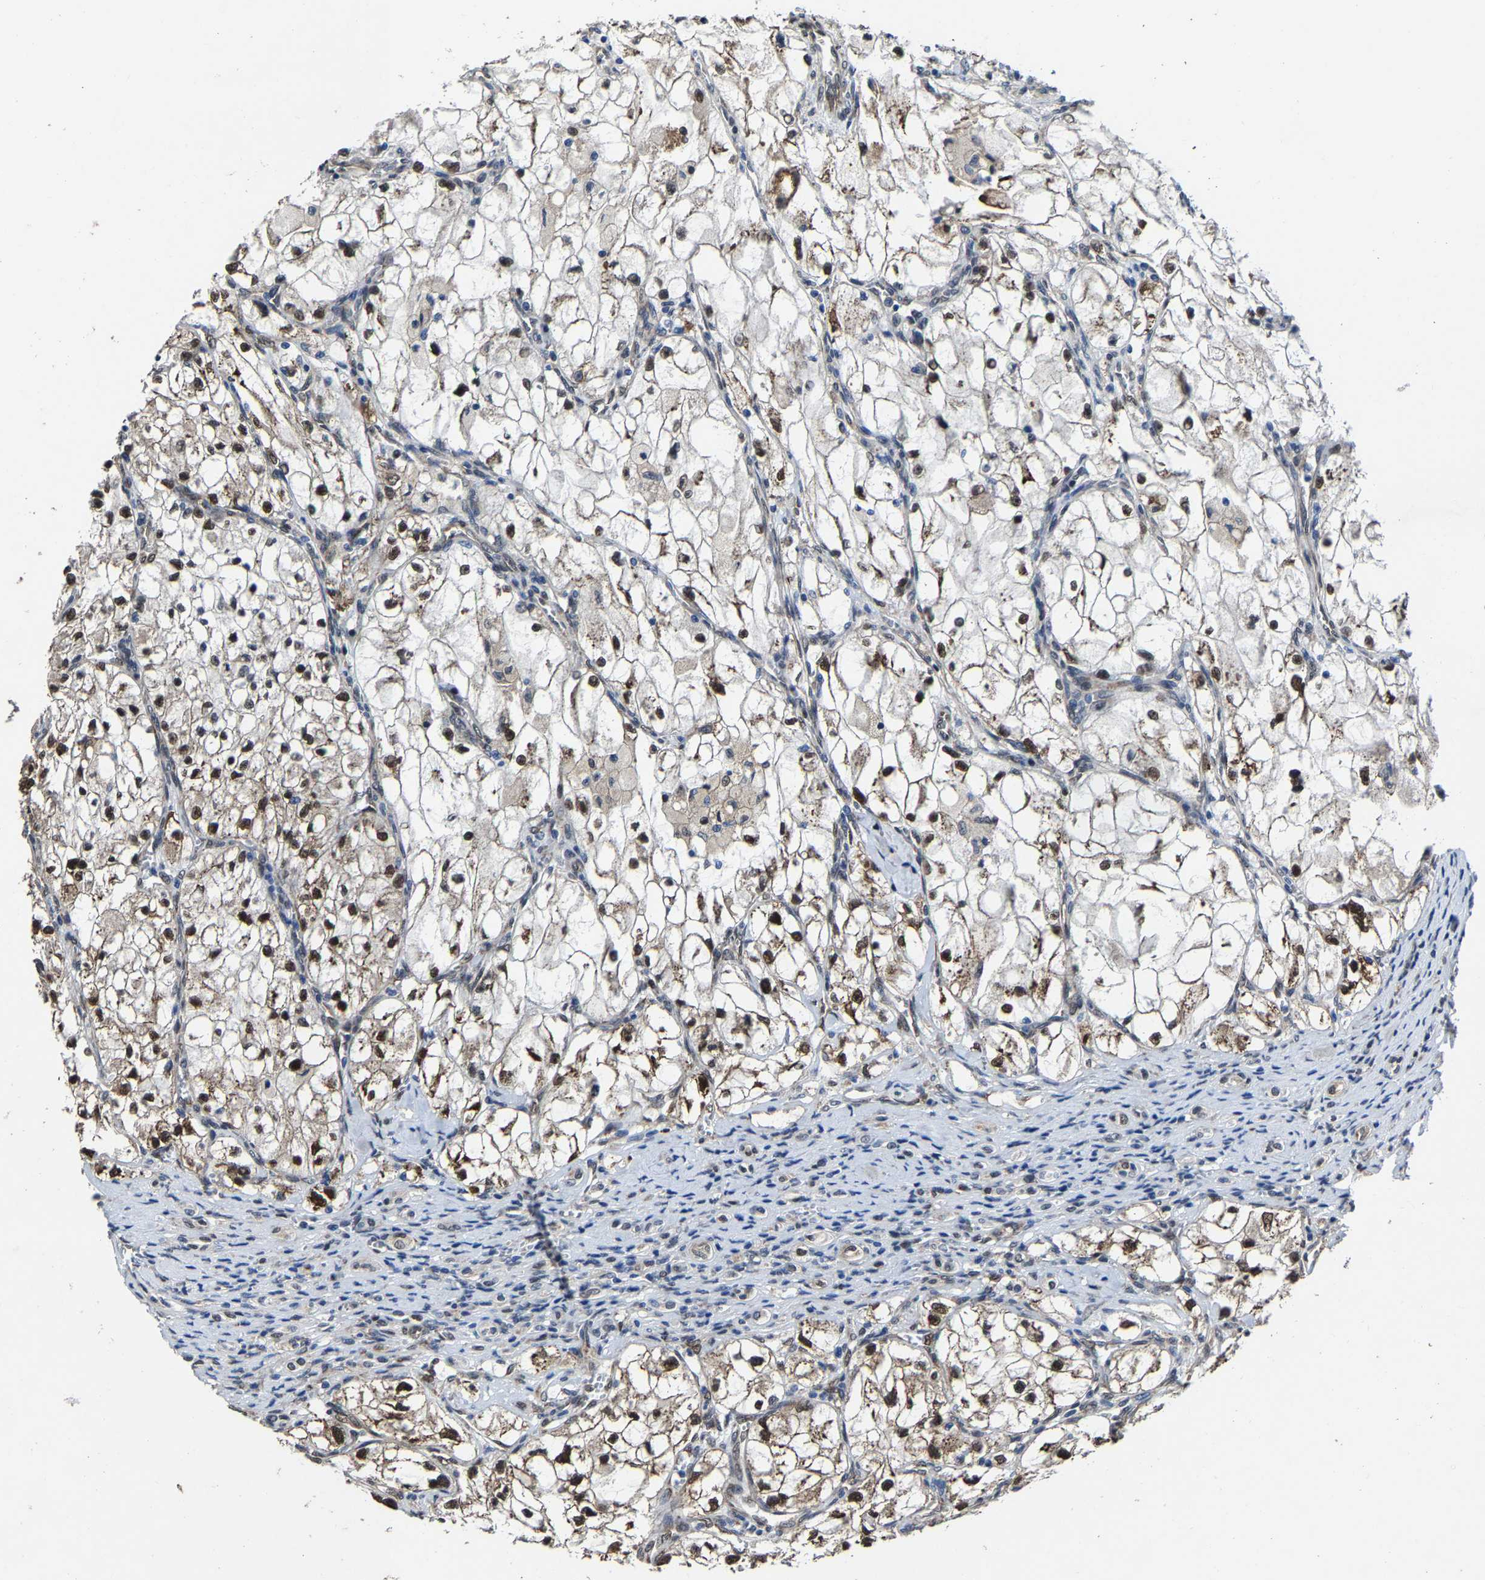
{"staining": {"intensity": "strong", "quantity": ">75%", "location": "cytoplasmic/membranous,nuclear"}, "tissue": "renal cancer", "cell_type": "Tumor cells", "image_type": "cancer", "snomed": [{"axis": "morphology", "description": "Adenocarcinoma, NOS"}, {"axis": "topography", "description": "Kidney"}], "caption": "Human adenocarcinoma (renal) stained with a protein marker shows strong staining in tumor cells.", "gene": "METTL1", "patient": {"sex": "female", "age": 70}}